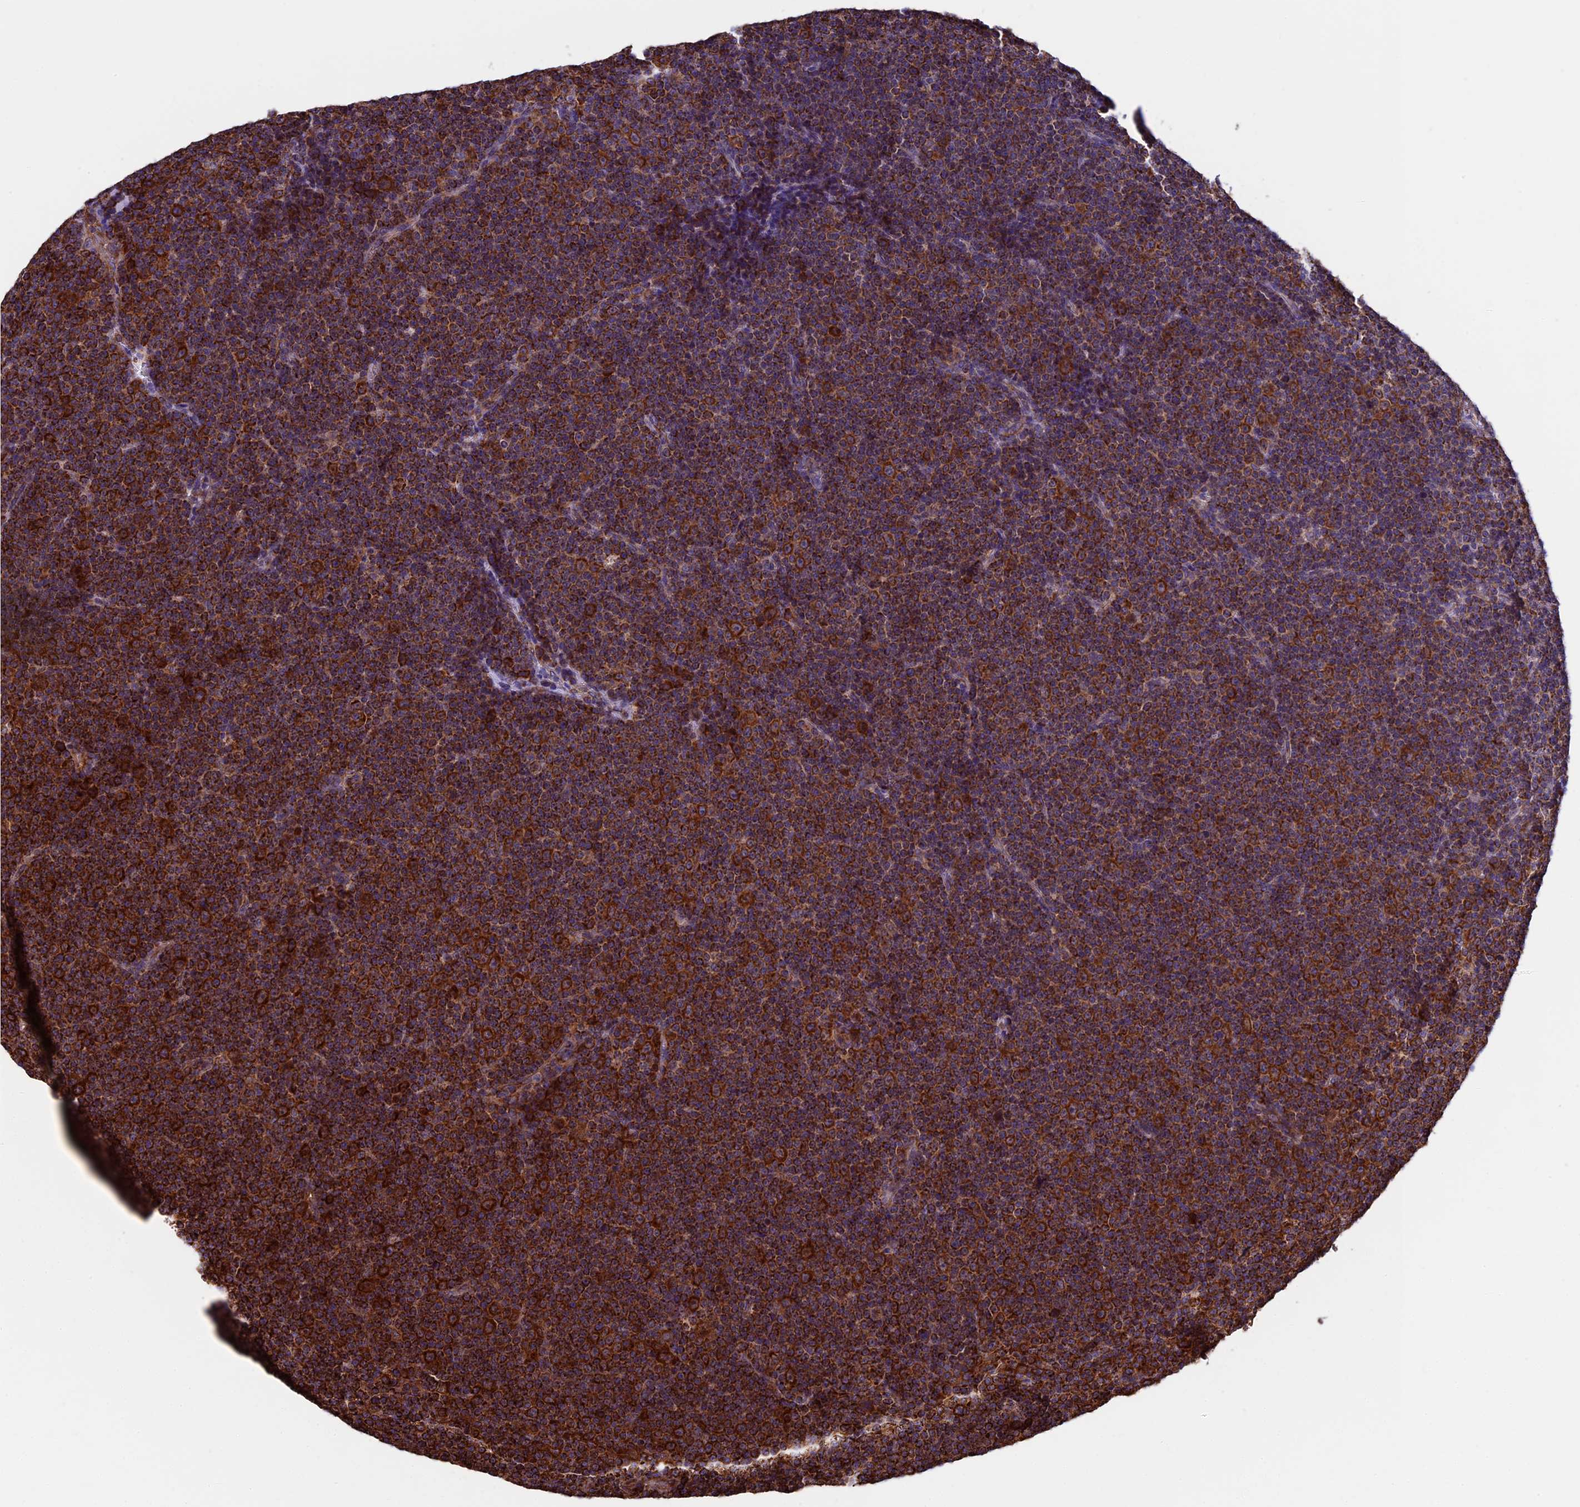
{"staining": {"intensity": "strong", "quantity": ">75%", "location": "cytoplasmic/membranous"}, "tissue": "lymphoma", "cell_type": "Tumor cells", "image_type": "cancer", "snomed": [{"axis": "morphology", "description": "Malignant lymphoma, non-Hodgkin's type, Low grade"}, {"axis": "topography", "description": "Lymph node"}], "caption": "Protein expression analysis of lymphoma shows strong cytoplasmic/membranous staining in approximately >75% of tumor cells. (Brightfield microscopy of DAB IHC at high magnification).", "gene": "SLC9A5", "patient": {"sex": "female", "age": 67}}